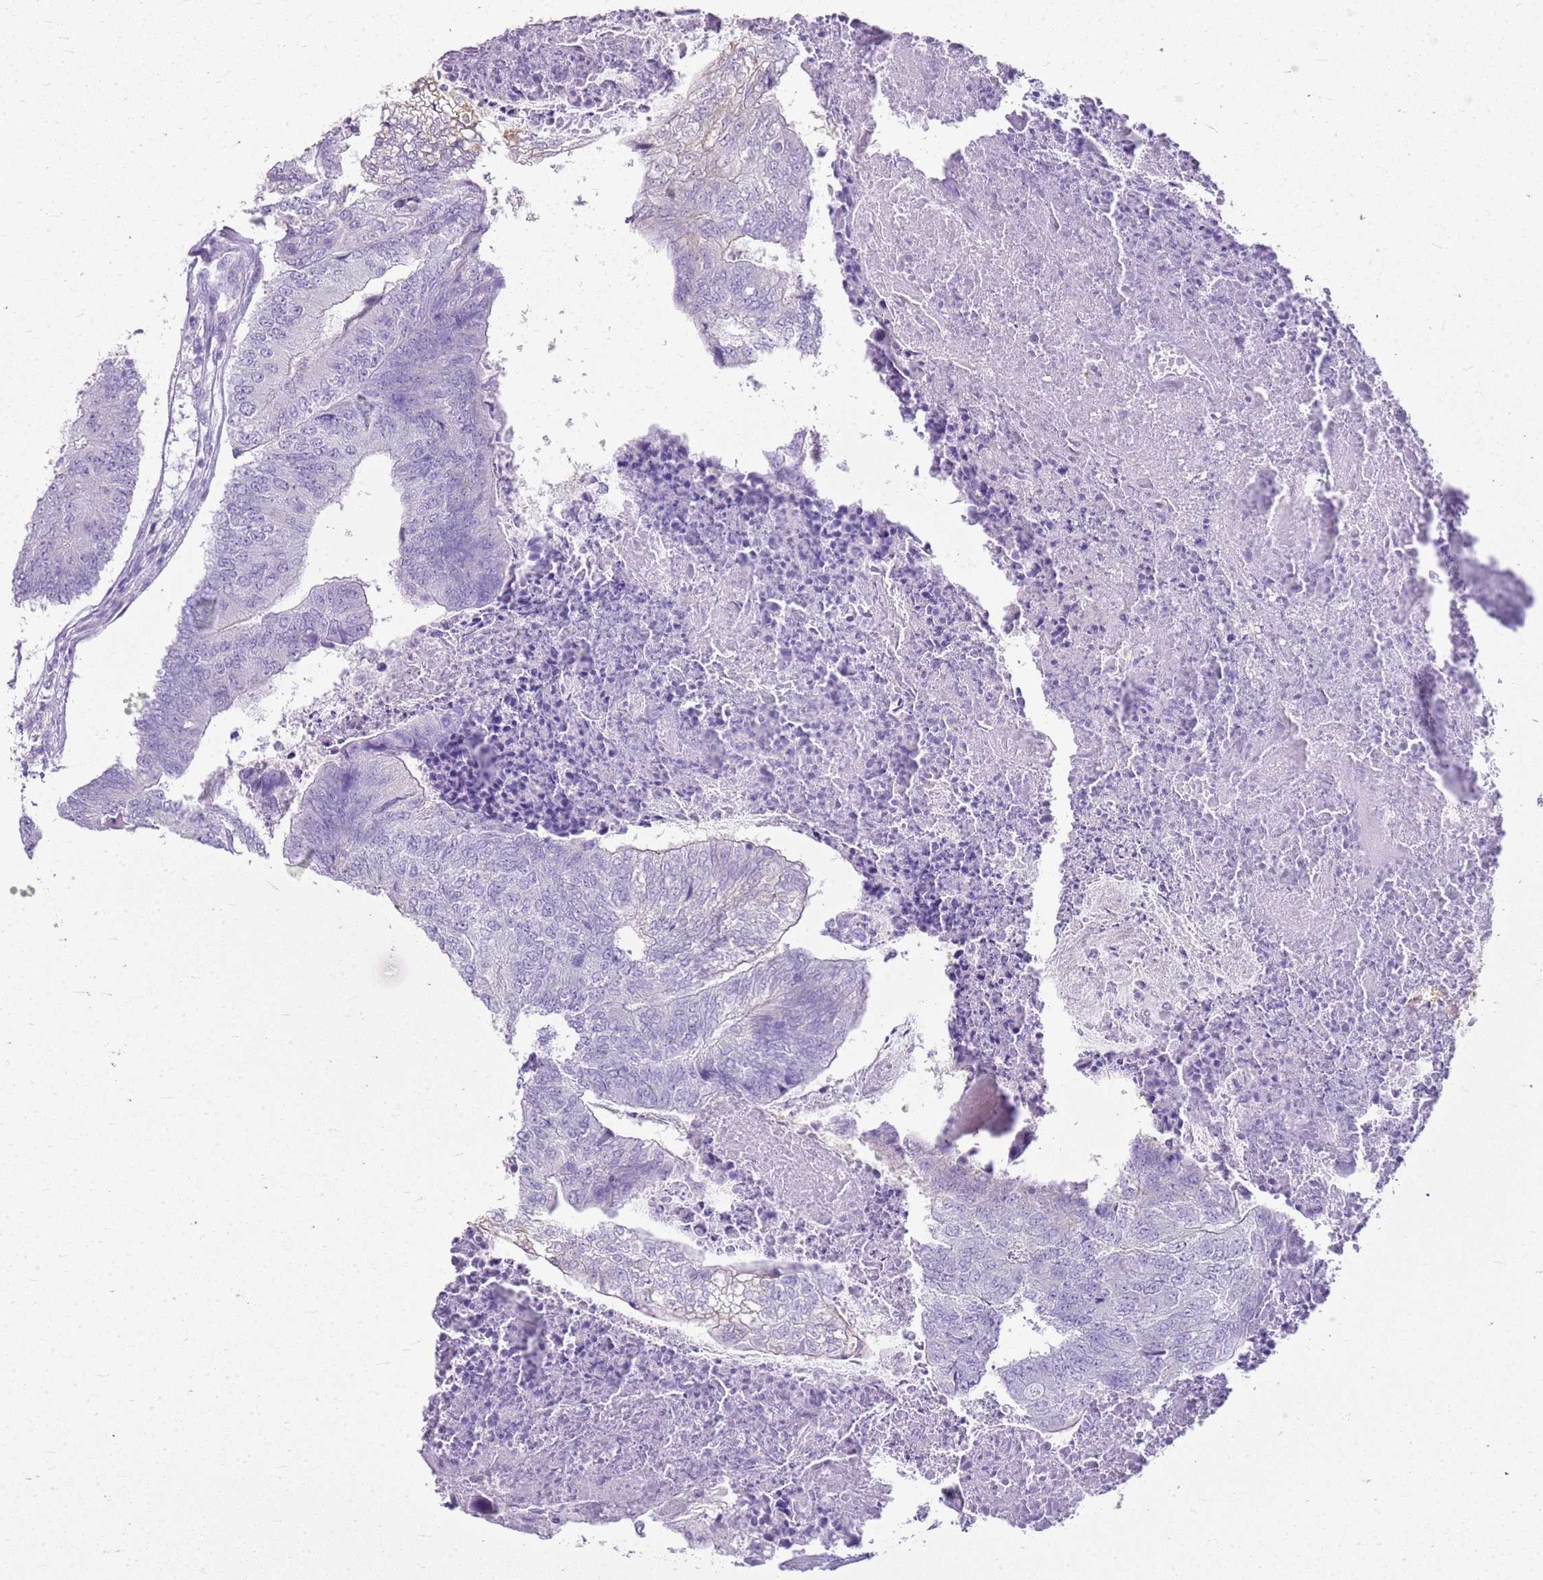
{"staining": {"intensity": "weak", "quantity": "<25%", "location": "cytoplasmic/membranous"}, "tissue": "colorectal cancer", "cell_type": "Tumor cells", "image_type": "cancer", "snomed": [{"axis": "morphology", "description": "Adenocarcinoma, NOS"}, {"axis": "topography", "description": "Colon"}], "caption": "Immunohistochemistry (IHC) of adenocarcinoma (colorectal) reveals no staining in tumor cells. Brightfield microscopy of immunohistochemistry stained with DAB (brown) and hematoxylin (blue), captured at high magnification.", "gene": "SULT1E1", "patient": {"sex": "female", "age": 67}}